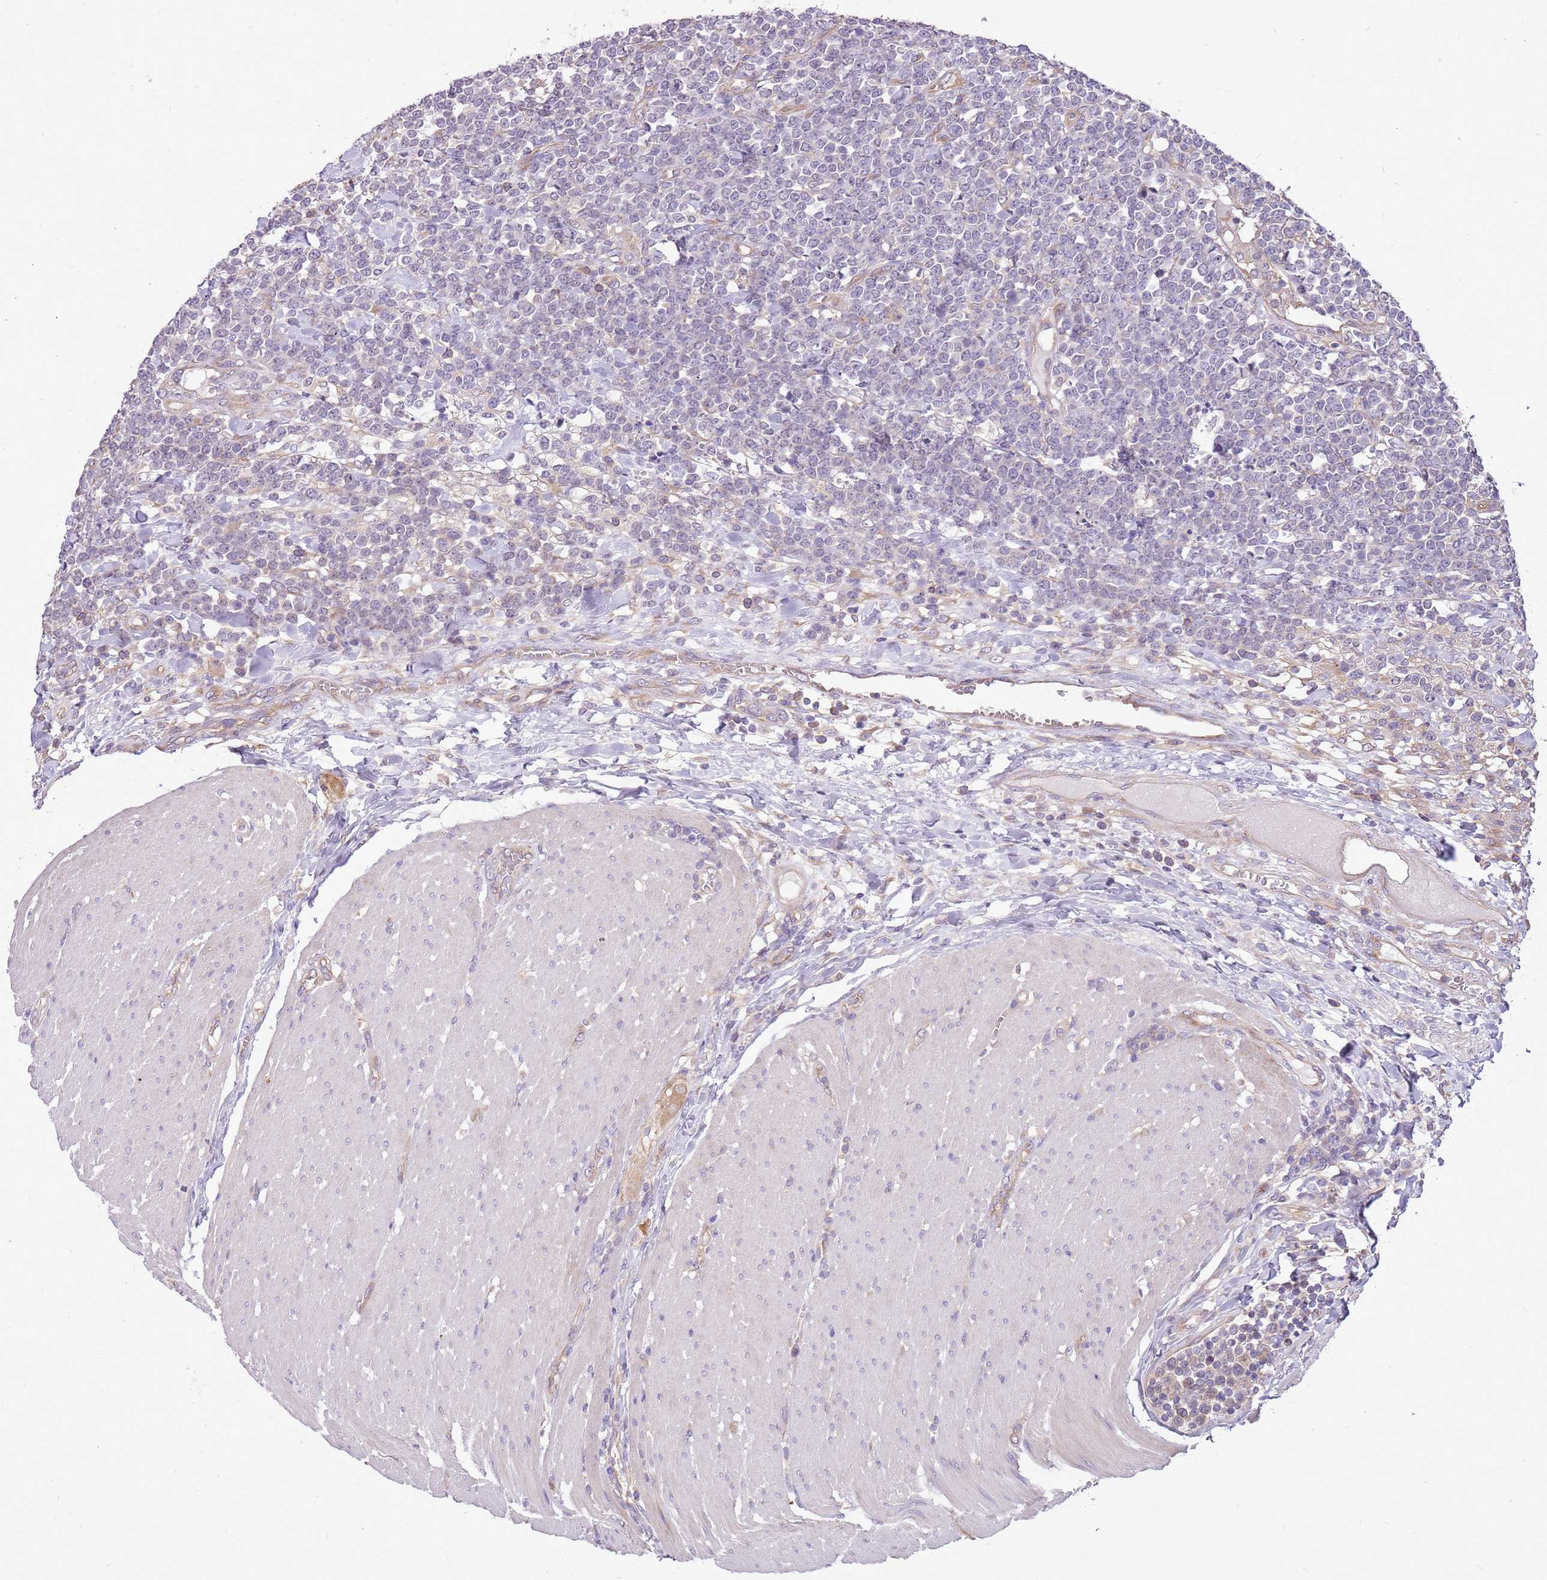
{"staining": {"intensity": "negative", "quantity": "none", "location": "none"}, "tissue": "lymphoma", "cell_type": "Tumor cells", "image_type": "cancer", "snomed": [{"axis": "morphology", "description": "Malignant lymphoma, non-Hodgkin's type, High grade"}, {"axis": "topography", "description": "Small intestine"}], "caption": "Immunohistochemistry of malignant lymphoma, non-Hodgkin's type (high-grade) shows no positivity in tumor cells. The staining is performed using DAB brown chromogen with nuclei counter-stained in using hematoxylin.", "gene": "WASHC4", "patient": {"sex": "male", "age": 8}}